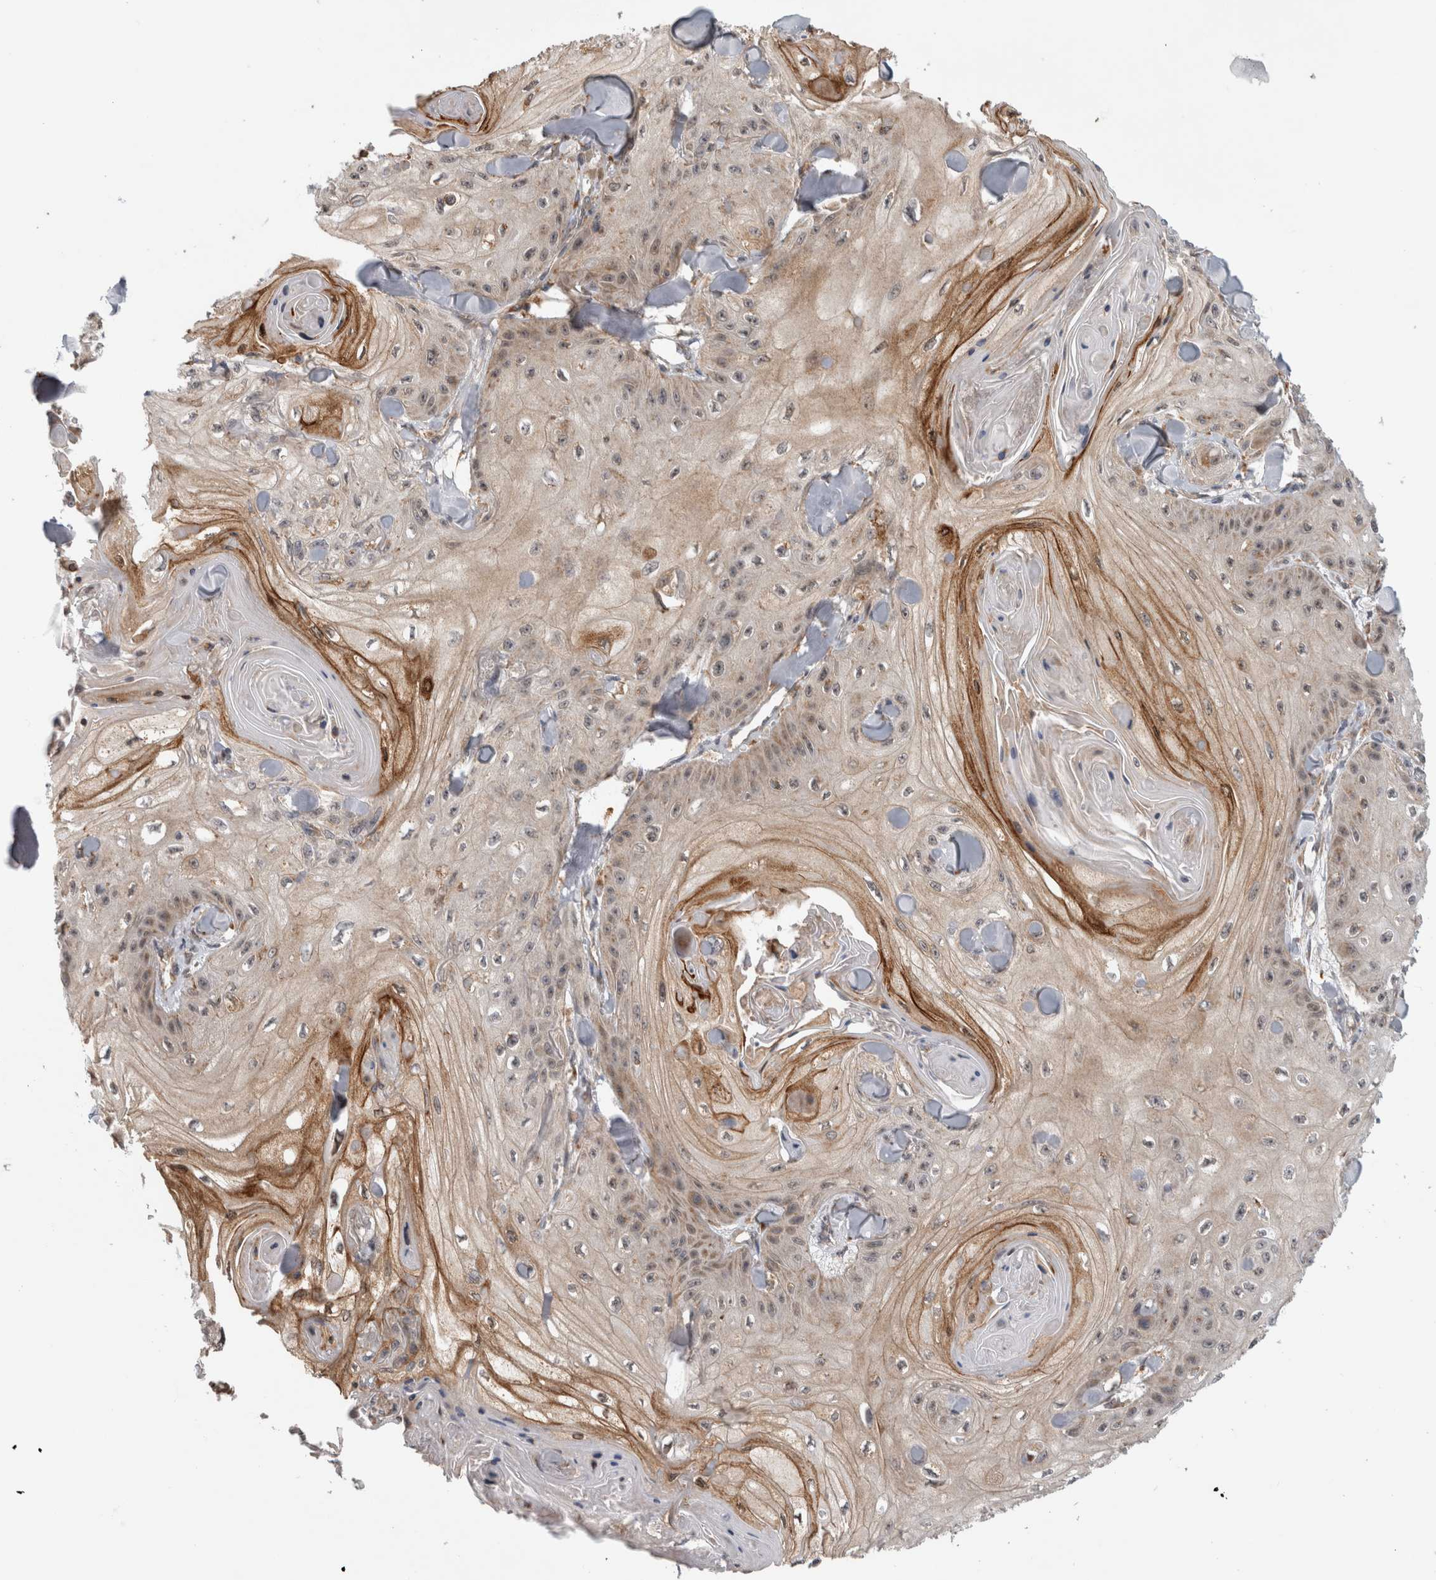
{"staining": {"intensity": "moderate", "quantity": "<25%", "location": "cytoplasmic/membranous"}, "tissue": "skin cancer", "cell_type": "Tumor cells", "image_type": "cancer", "snomed": [{"axis": "morphology", "description": "Squamous cell carcinoma, NOS"}, {"axis": "topography", "description": "Skin"}], "caption": "The image shows immunohistochemical staining of squamous cell carcinoma (skin). There is moderate cytoplasmic/membranous staining is seen in approximately <25% of tumor cells.", "gene": "ADGRL3", "patient": {"sex": "male", "age": 74}}